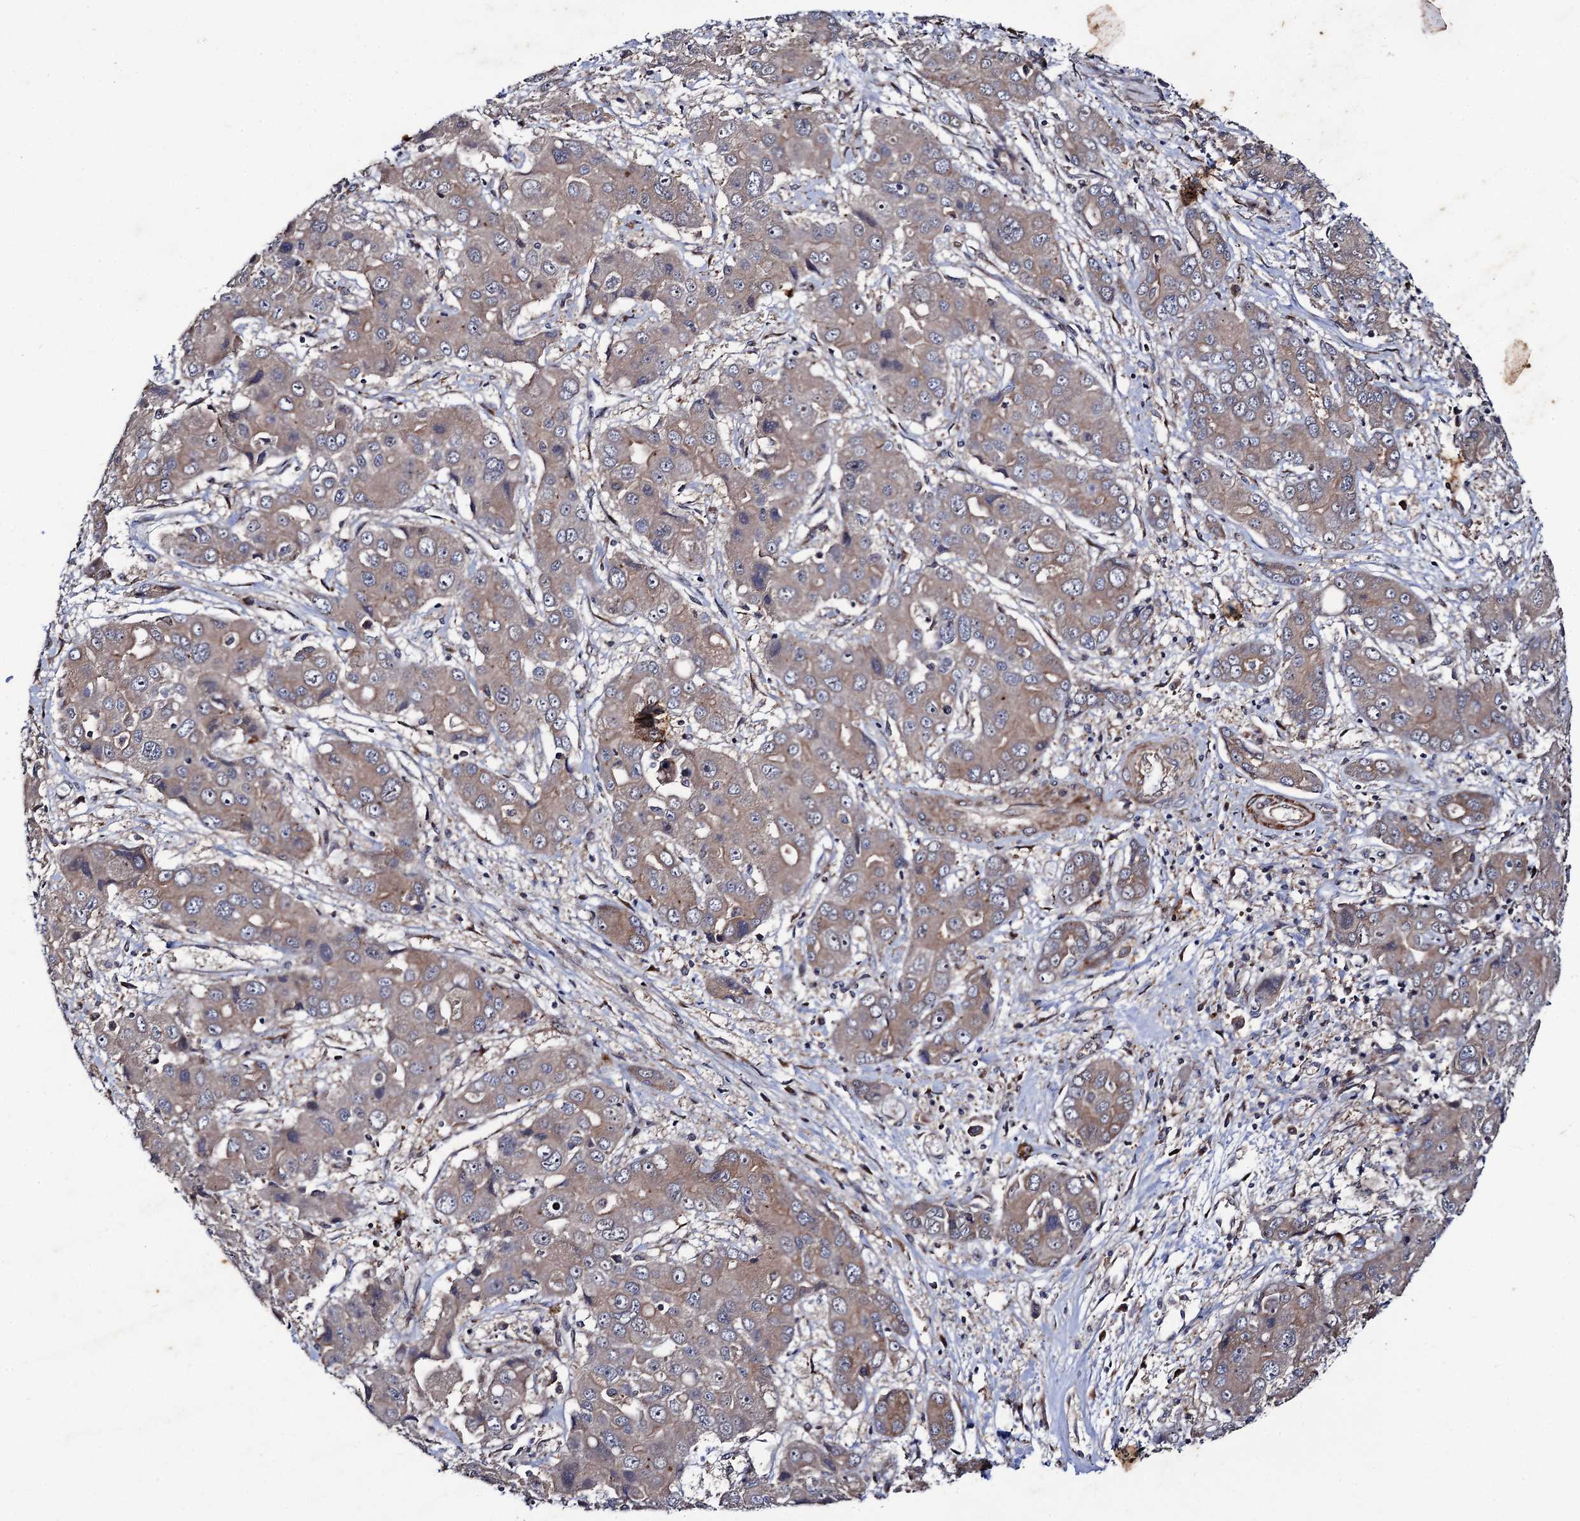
{"staining": {"intensity": "weak", "quantity": ">75%", "location": "cytoplasmic/membranous"}, "tissue": "liver cancer", "cell_type": "Tumor cells", "image_type": "cancer", "snomed": [{"axis": "morphology", "description": "Cholangiocarcinoma"}, {"axis": "topography", "description": "Liver"}], "caption": "This photomicrograph displays immunohistochemistry staining of liver cancer (cholangiocarcinoma), with low weak cytoplasmic/membranous expression in approximately >75% of tumor cells.", "gene": "DYDC1", "patient": {"sex": "male", "age": 67}}